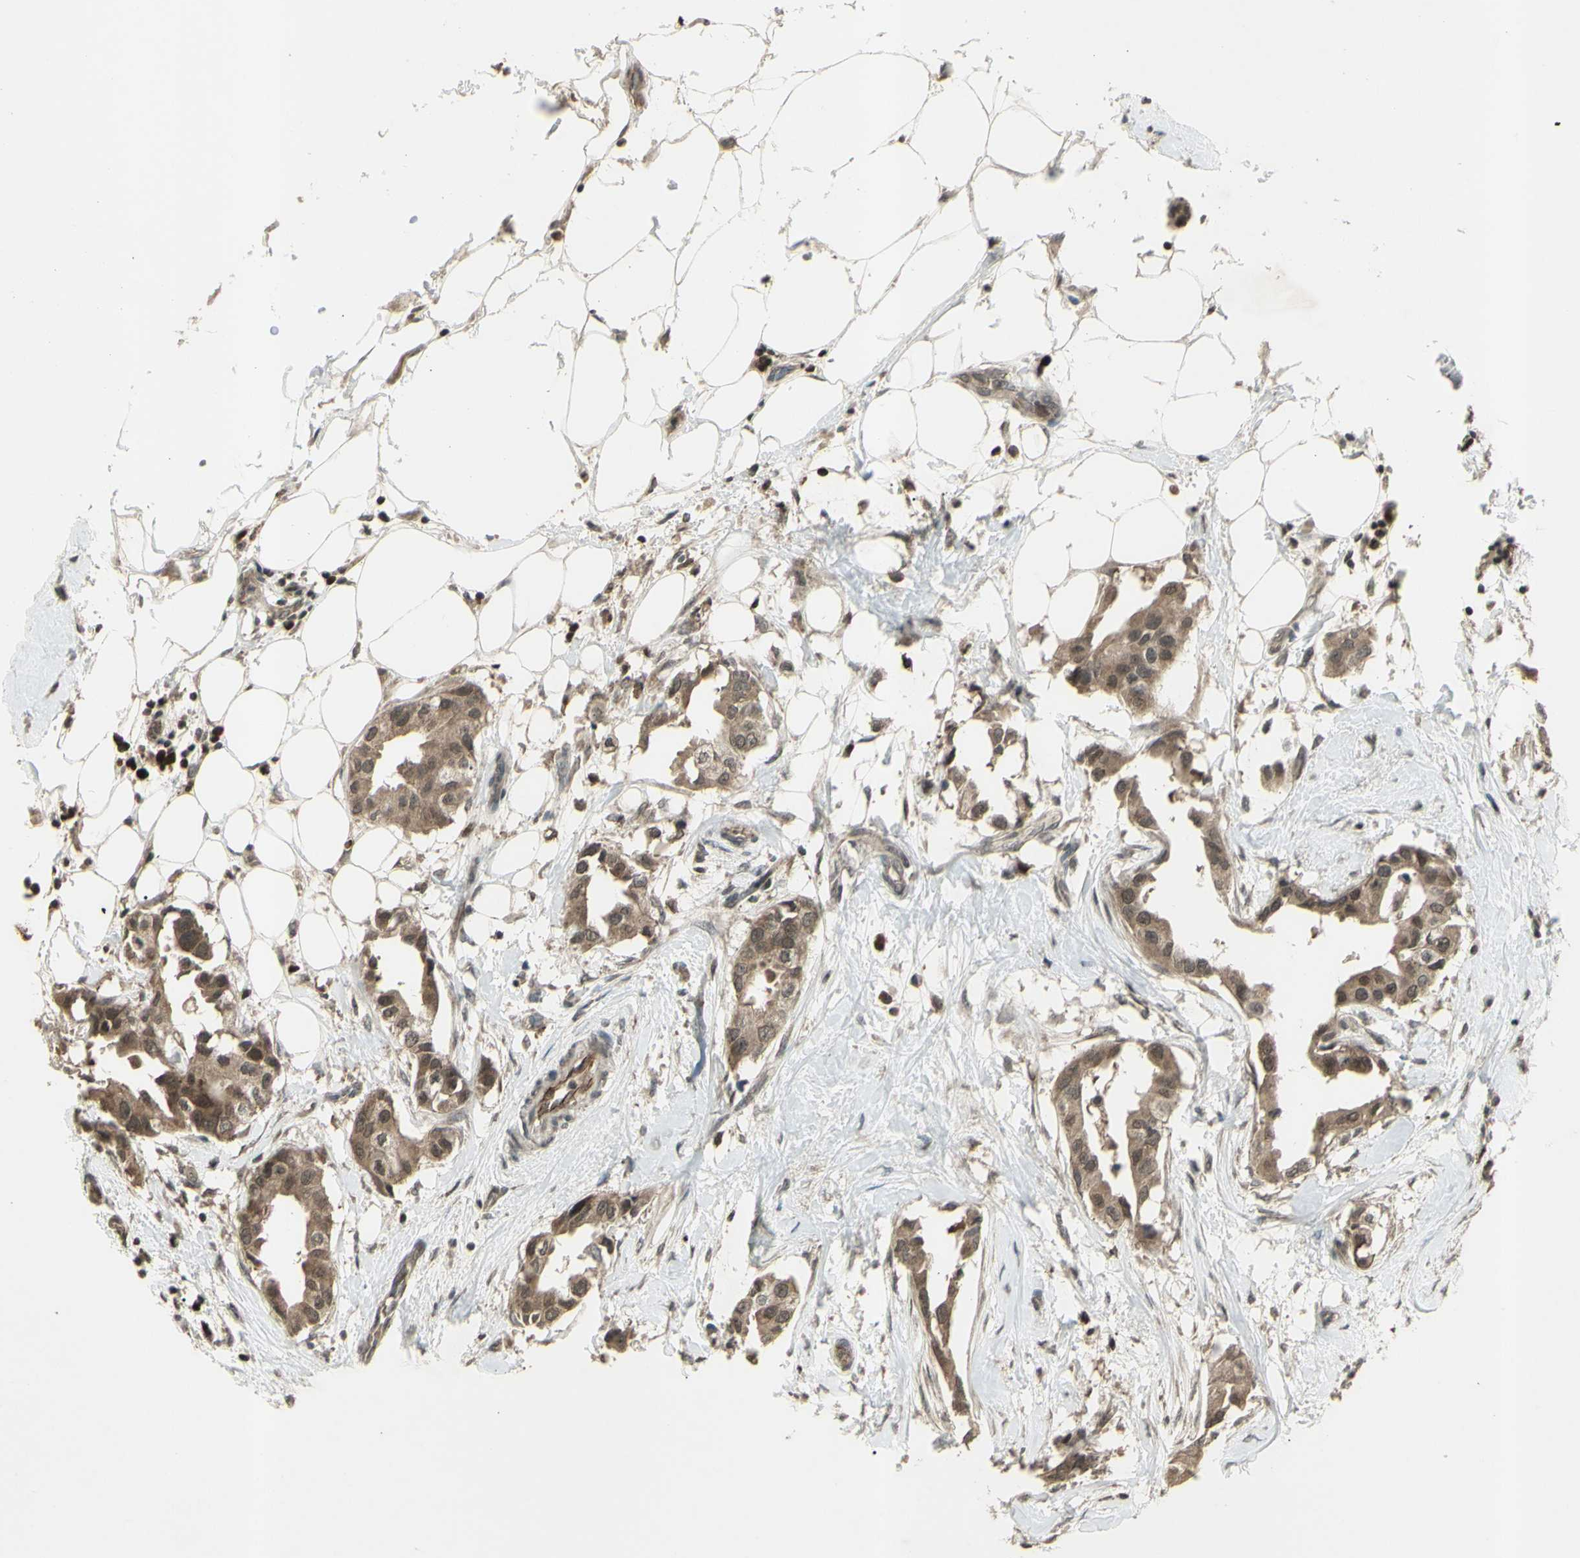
{"staining": {"intensity": "moderate", "quantity": ">75%", "location": "cytoplasmic/membranous,nuclear"}, "tissue": "breast cancer", "cell_type": "Tumor cells", "image_type": "cancer", "snomed": [{"axis": "morphology", "description": "Duct carcinoma"}, {"axis": "topography", "description": "Breast"}], "caption": "Human invasive ductal carcinoma (breast) stained with a protein marker displays moderate staining in tumor cells.", "gene": "BLNK", "patient": {"sex": "female", "age": 40}}